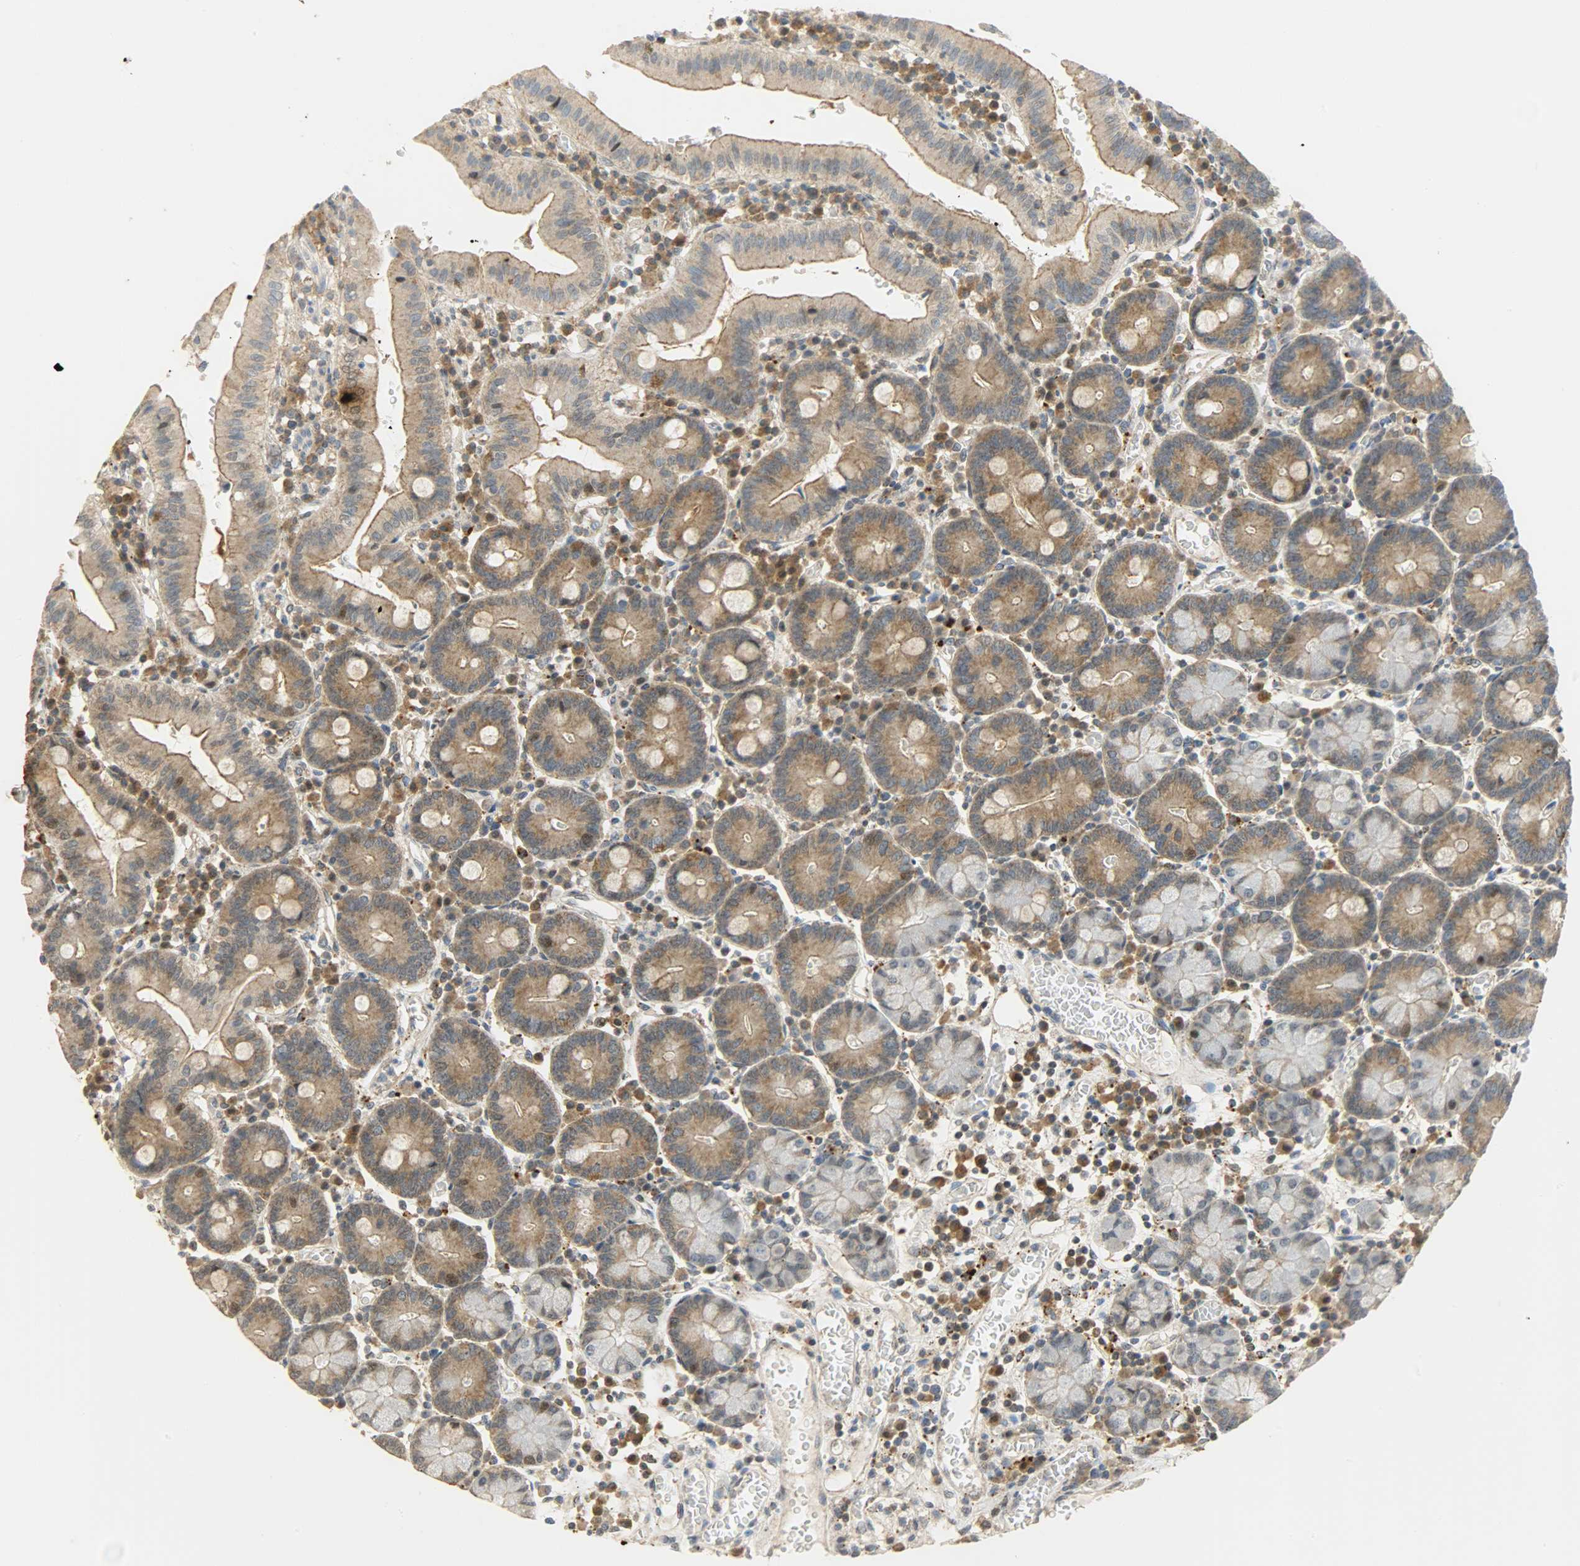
{"staining": {"intensity": "moderate", "quantity": ">75%", "location": "cytoplasmic/membranous,nuclear"}, "tissue": "small intestine", "cell_type": "Glandular cells", "image_type": "normal", "snomed": [{"axis": "morphology", "description": "Normal tissue, NOS"}, {"axis": "topography", "description": "Small intestine"}], "caption": "Human small intestine stained for a protein (brown) shows moderate cytoplasmic/membranous,nuclear positive staining in about >75% of glandular cells.", "gene": "GIT2", "patient": {"sex": "male", "age": 71}}